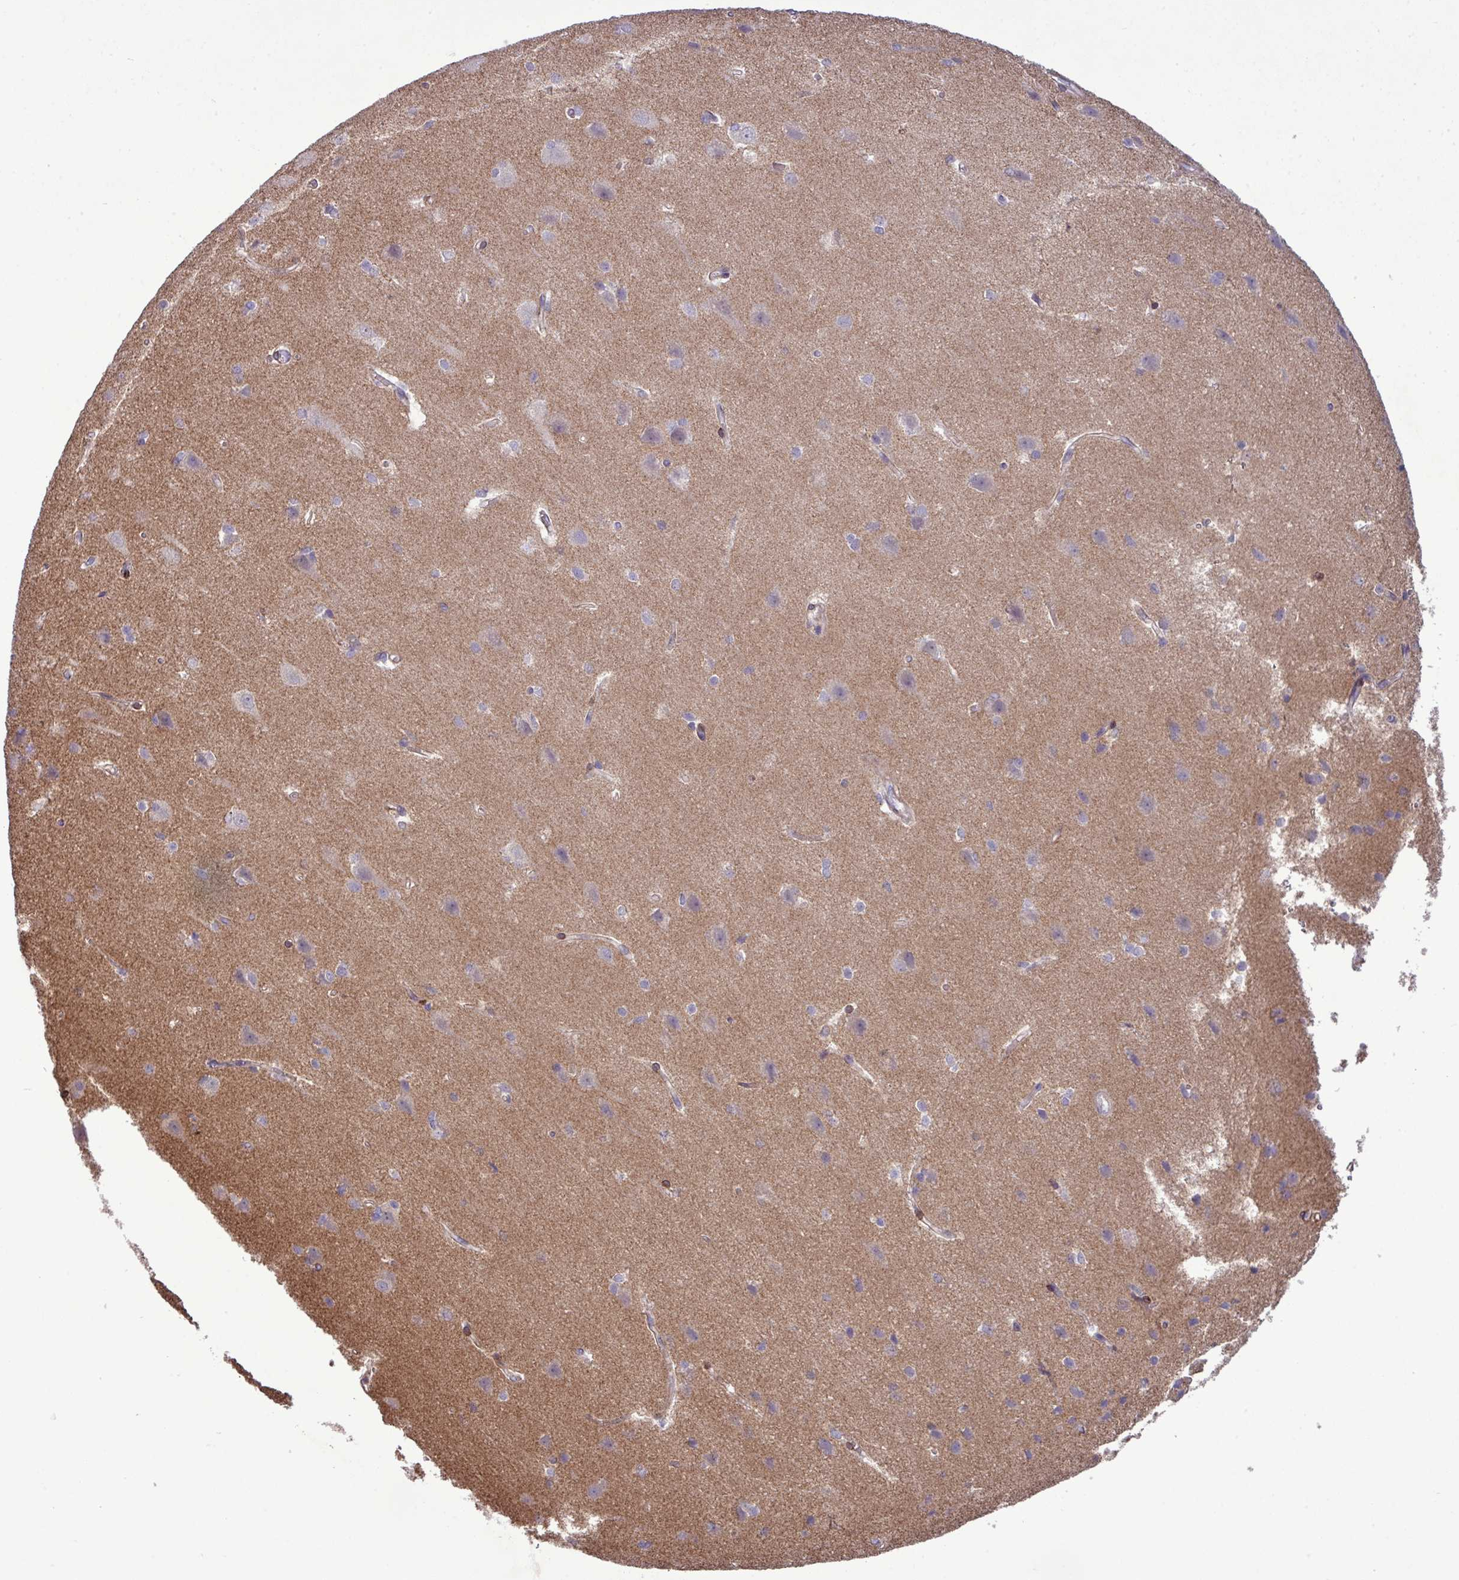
{"staining": {"intensity": "negative", "quantity": "none", "location": "none"}, "tissue": "cerebral cortex", "cell_type": "Endothelial cells", "image_type": "normal", "snomed": [{"axis": "morphology", "description": "Normal tissue, NOS"}, {"axis": "topography", "description": "Cerebral cortex"}], "caption": "Immunohistochemical staining of normal human cerebral cortex shows no significant staining in endothelial cells.", "gene": "CD248", "patient": {"sex": "male", "age": 37}}